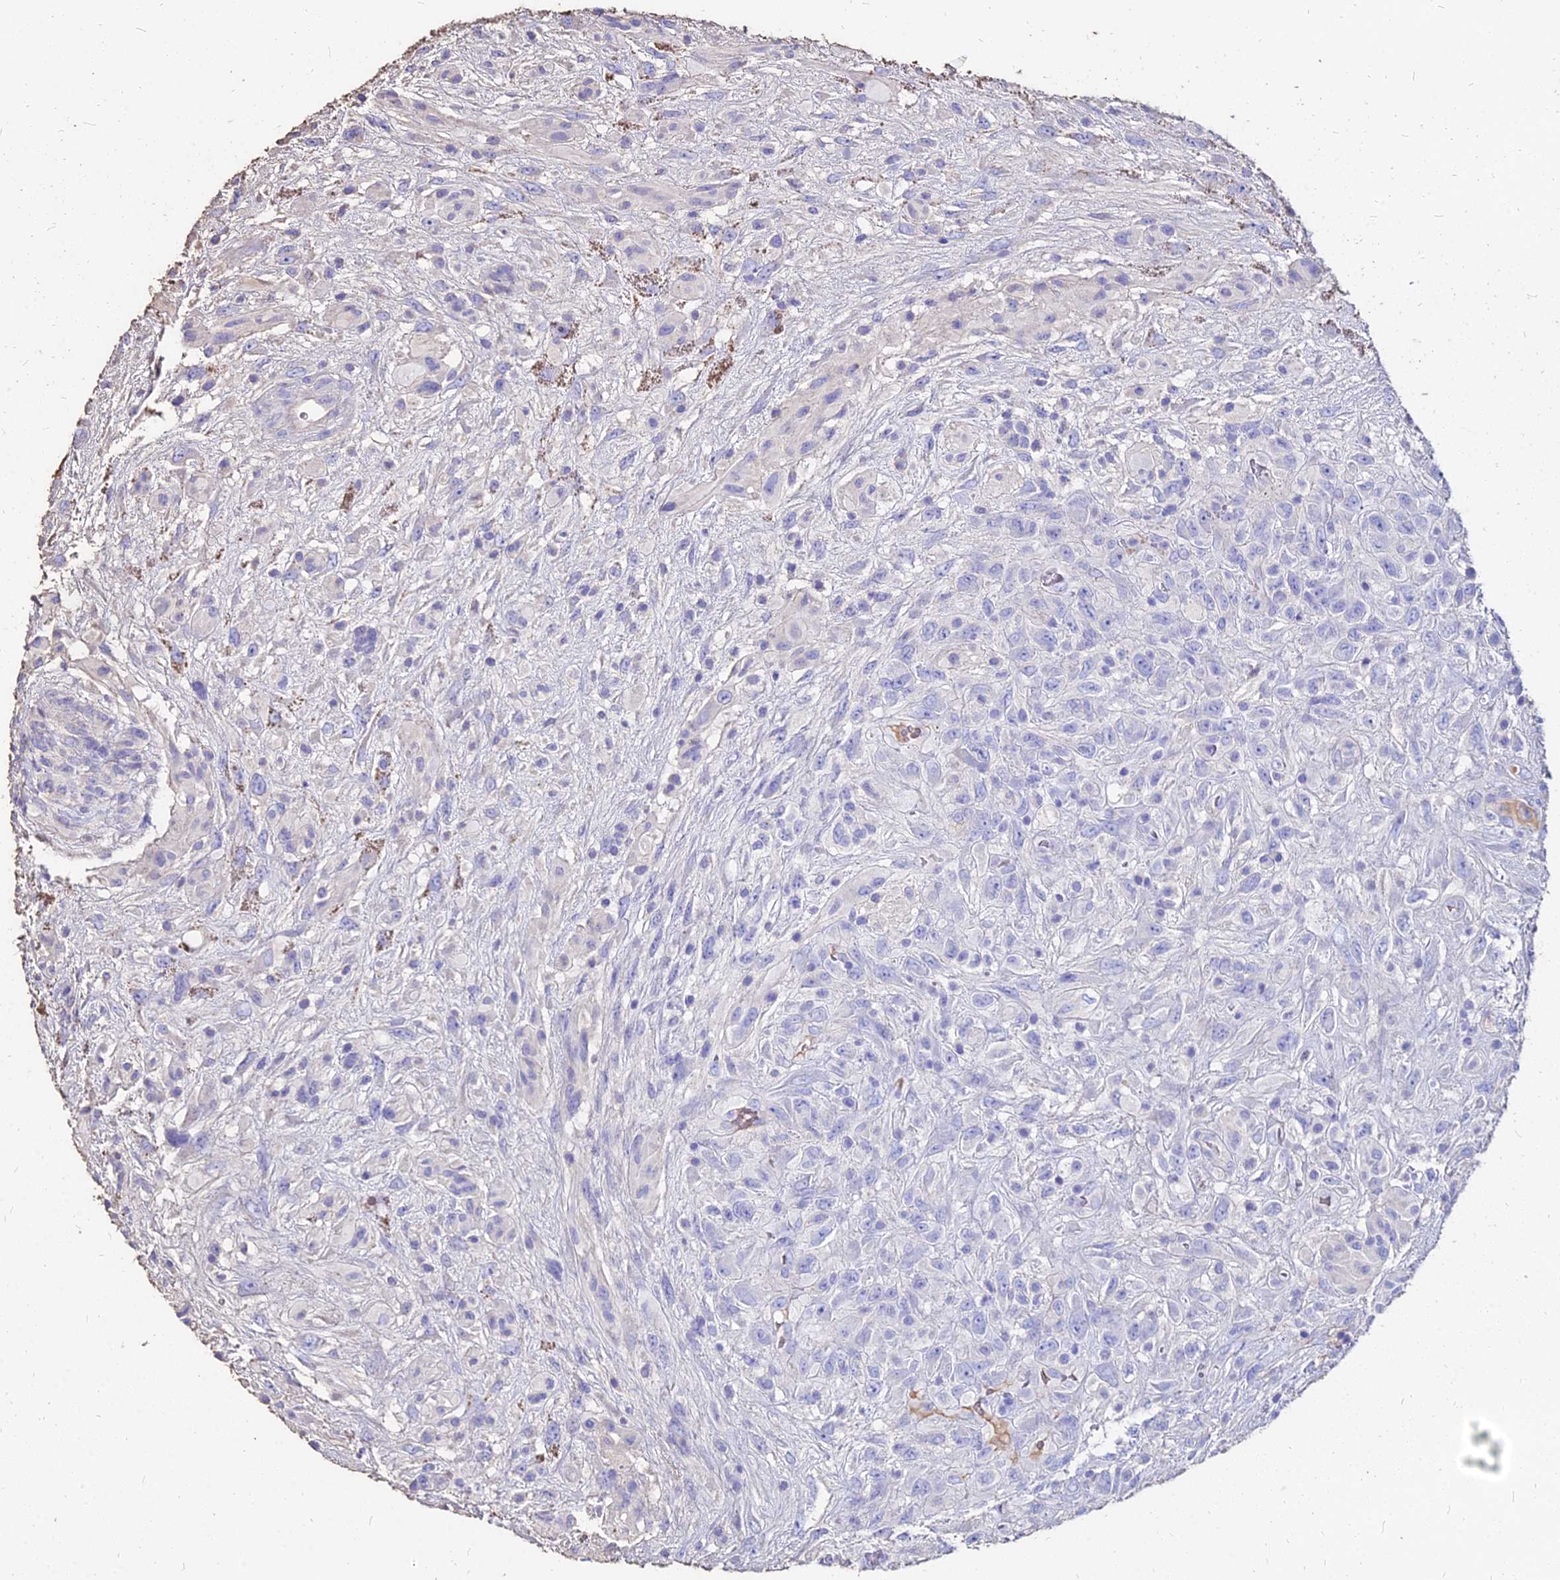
{"staining": {"intensity": "negative", "quantity": "none", "location": "none"}, "tissue": "glioma", "cell_type": "Tumor cells", "image_type": "cancer", "snomed": [{"axis": "morphology", "description": "Glioma, malignant, High grade"}, {"axis": "topography", "description": "Brain"}], "caption": "Photomicrograph shows no protein positivity in tumor cells of high-grade glioma (malignant) tissue.", "gene": "NME5", "patient": {"sex": "male", "age": 61}}